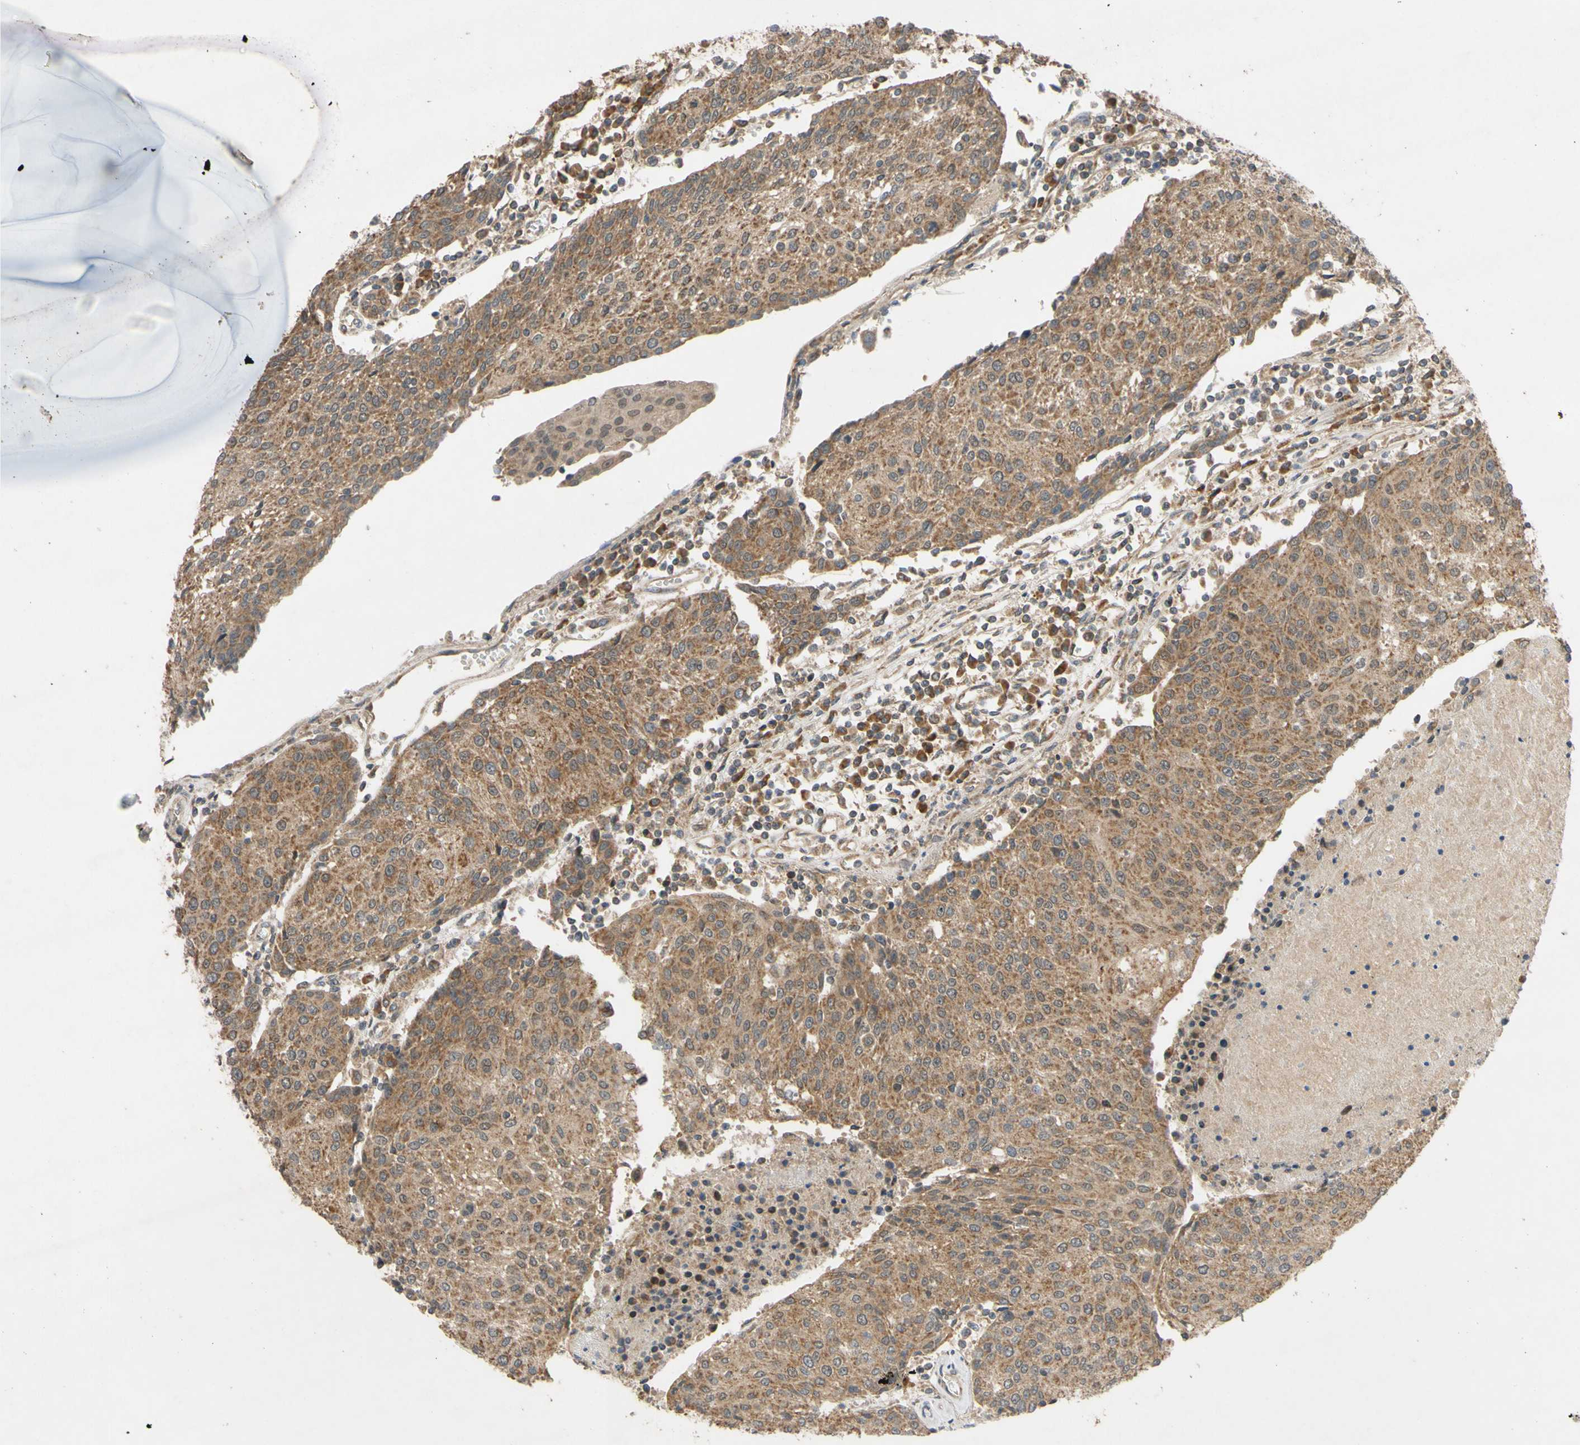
{"staining": {"intensity": "moderate", "quantity": ">75%", "location": "cytoplasmic/membranous"}, "tissue": "urothelial cancer", "cell_type": "Tumor cells", "image_type": "cancer", "snomed": [{"axis": "morphology", "description": "Urothelial carcinoma, High grade"}, {"axis": "topography", "description": "Urinary bladder"}], "caption": "Tumor cells show medium levels of moderate cytoplasmic/membranous staining in about >75% of cells in urothelial cancer. (DAB IHC, brown staining for protein, blue staining for nuclei).", "gene": "CD164", "patient": {"sex": "female", "age": 85}}